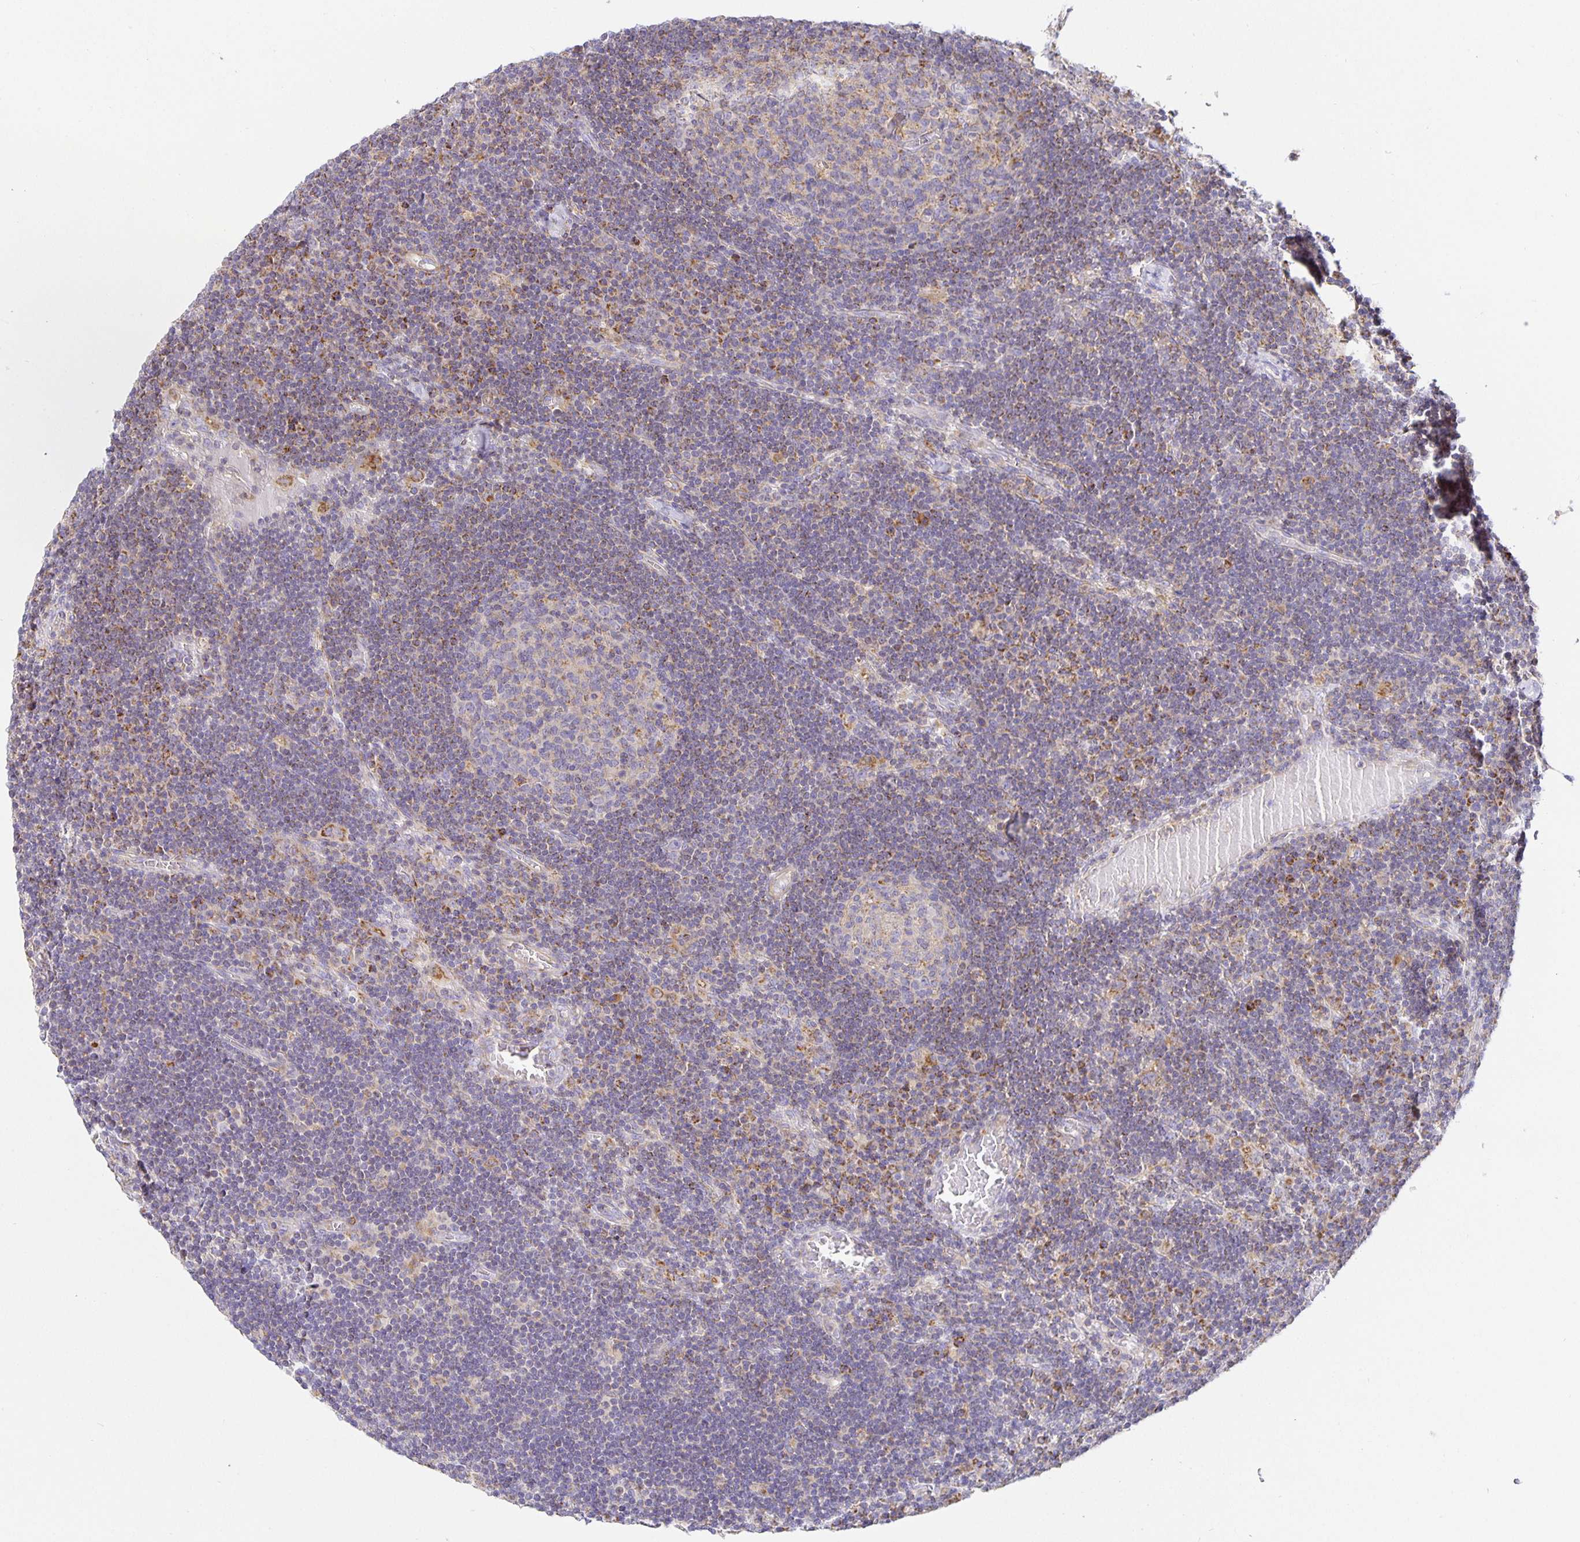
{"staining": {"intensity": "negative", "quantity": "none", "location": "none"}, "tissue": "lymph node", "cell_type": "Germinal center cells", "image_type": "normal", "snomed": [{"axis": "morphology", "description": "Normal tissue, NOS"}, {"axis": "topography", "description": "Lymph node"}], "caption": "A high-resolution micrograph shows IHC staining of unremarkable lymph node, which shows no significant staining in germinal center cells. Brightfield microscopy of IHC stained with DAB (3,3'-diaminobenzidine) (brown) and hematoxylin (blue), captured at high magnification.", "gene": "FLRT3", "patient": {"sex": "male", "age": 67}}